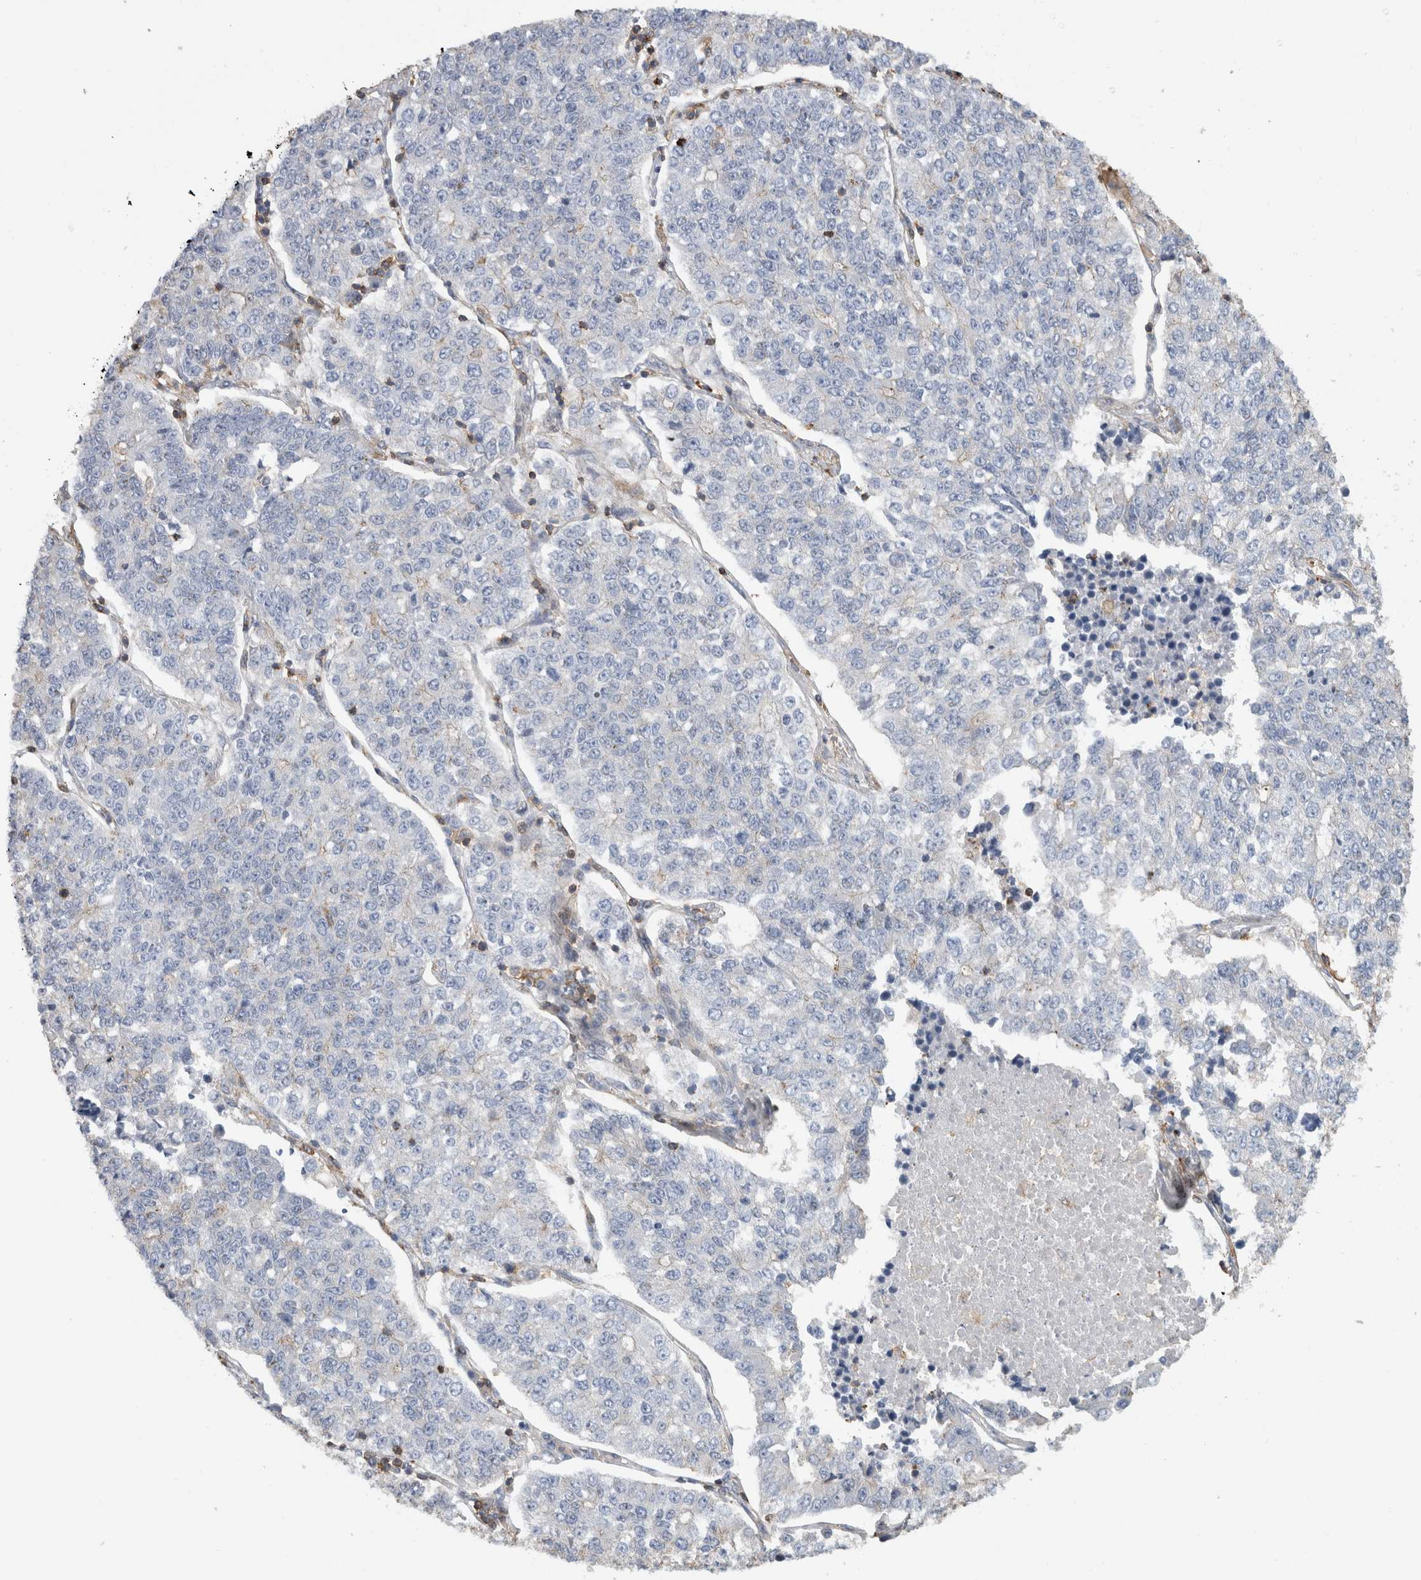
{"staining": {"intensity": "negative", "quantity": "none", "location": "none"}, "tissue": "lung cancer", "cell_type": "Tumor cells", "image_type": "cancer", "snomed": [{"axis": "morphology", "description": "Adenocarcinoma, NOS"}, {"axis": "topography", "description": "Lung"}], "caption": "Protein analysis of lung adenocarcinoma shows no significant expression in tumor cells.", "gene": "GPER1", "patient": {"sex": "male", "age": 49}}